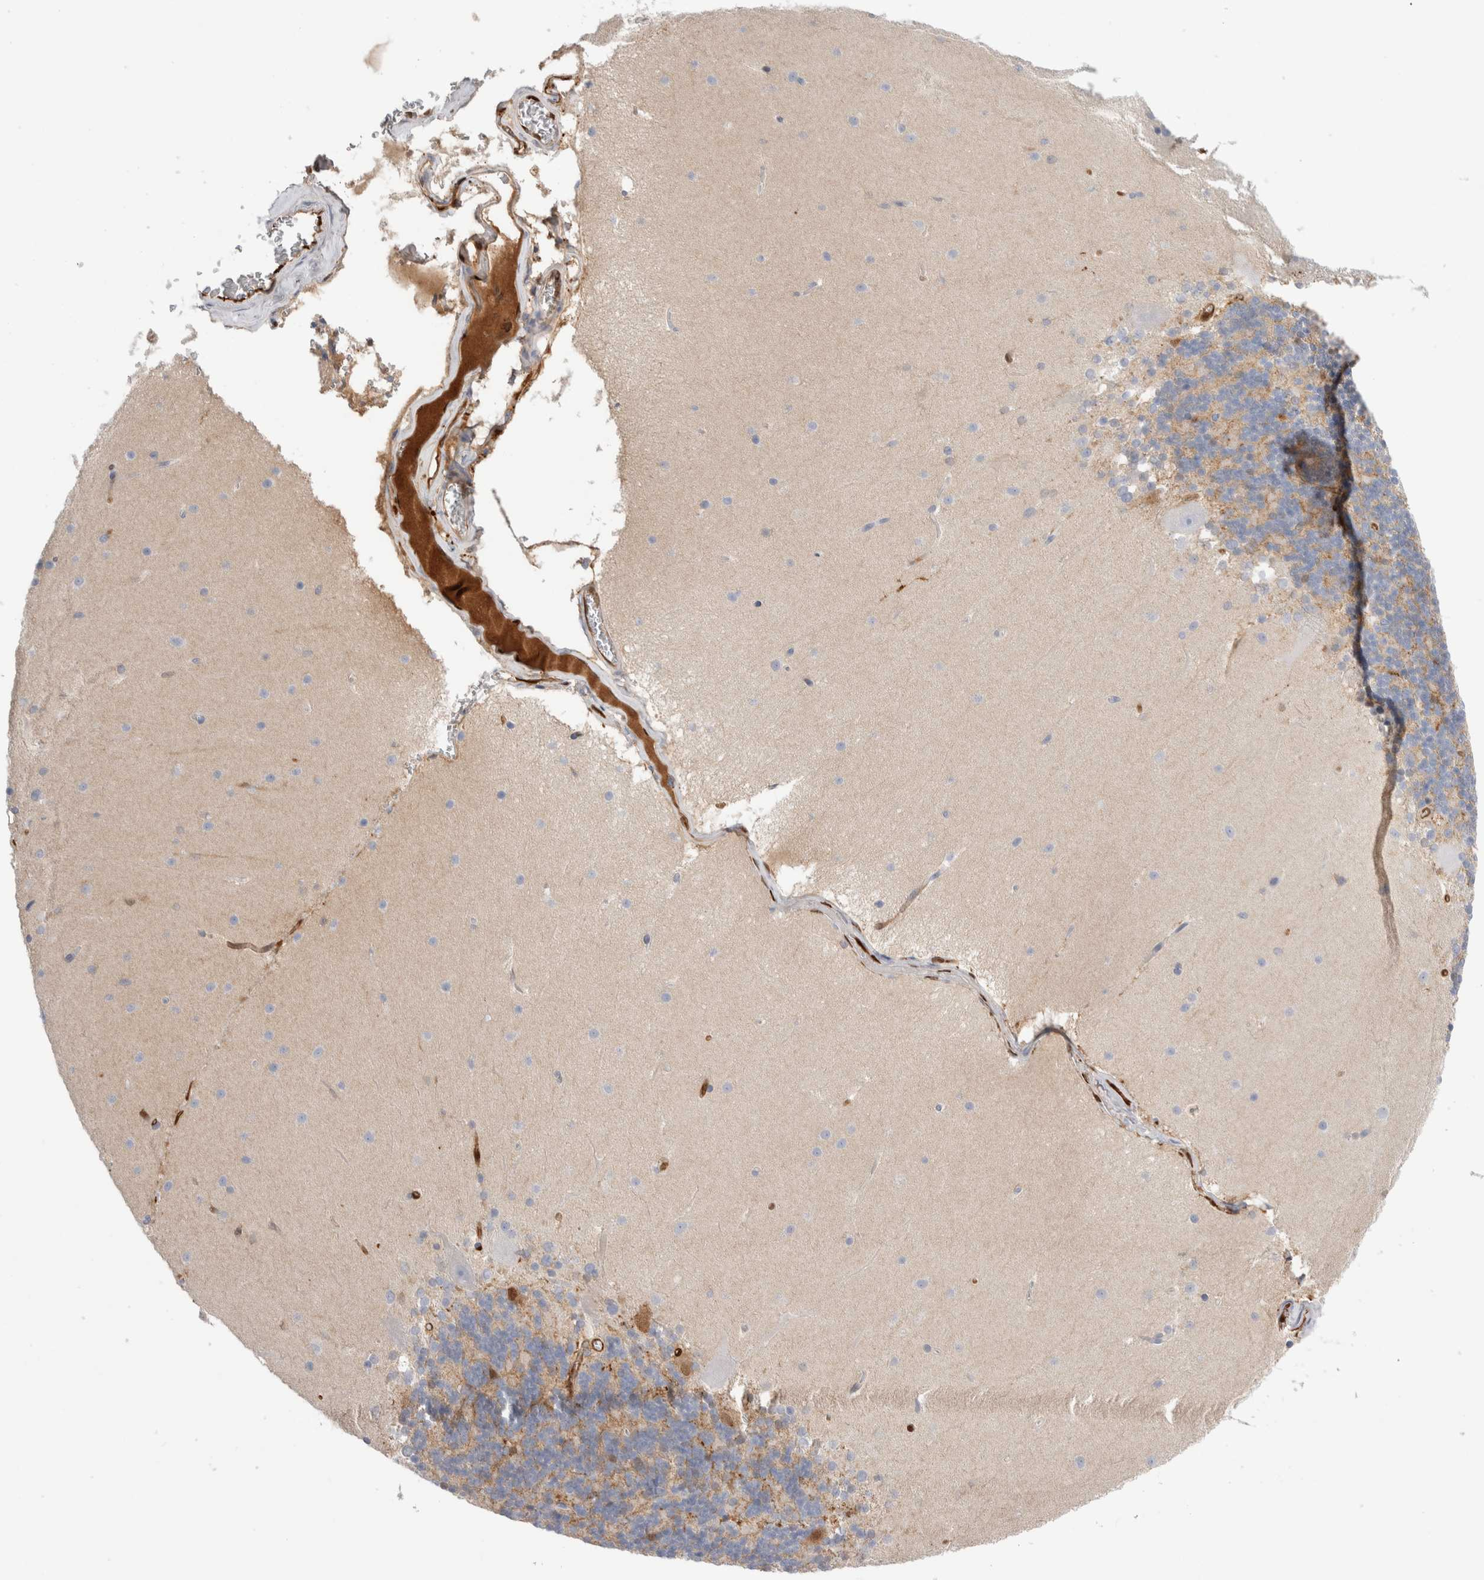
{"staining": {"intensity": "weak", "quantity": ">75%", "location": "cytoplasmic/membranous"}, "tissue": "cerebellum", "cell_type": "Cells in granular layer", "image_type": "normal", "snomed": [{"axis": "morphology", "description": "Normal tissue, NOS"}, {"axis": "topography", "description": "Cerebellum"}], "caption": "An immunohistochemistry histopathology image of unremarkable tissue is shown. Protein staining in brown labels weak cytoplasmic/membranous positivity in cerebellum within cells in granular layer.", "gene": "NAPEPLD", "patient": {"sex": "female", "age": 19}}